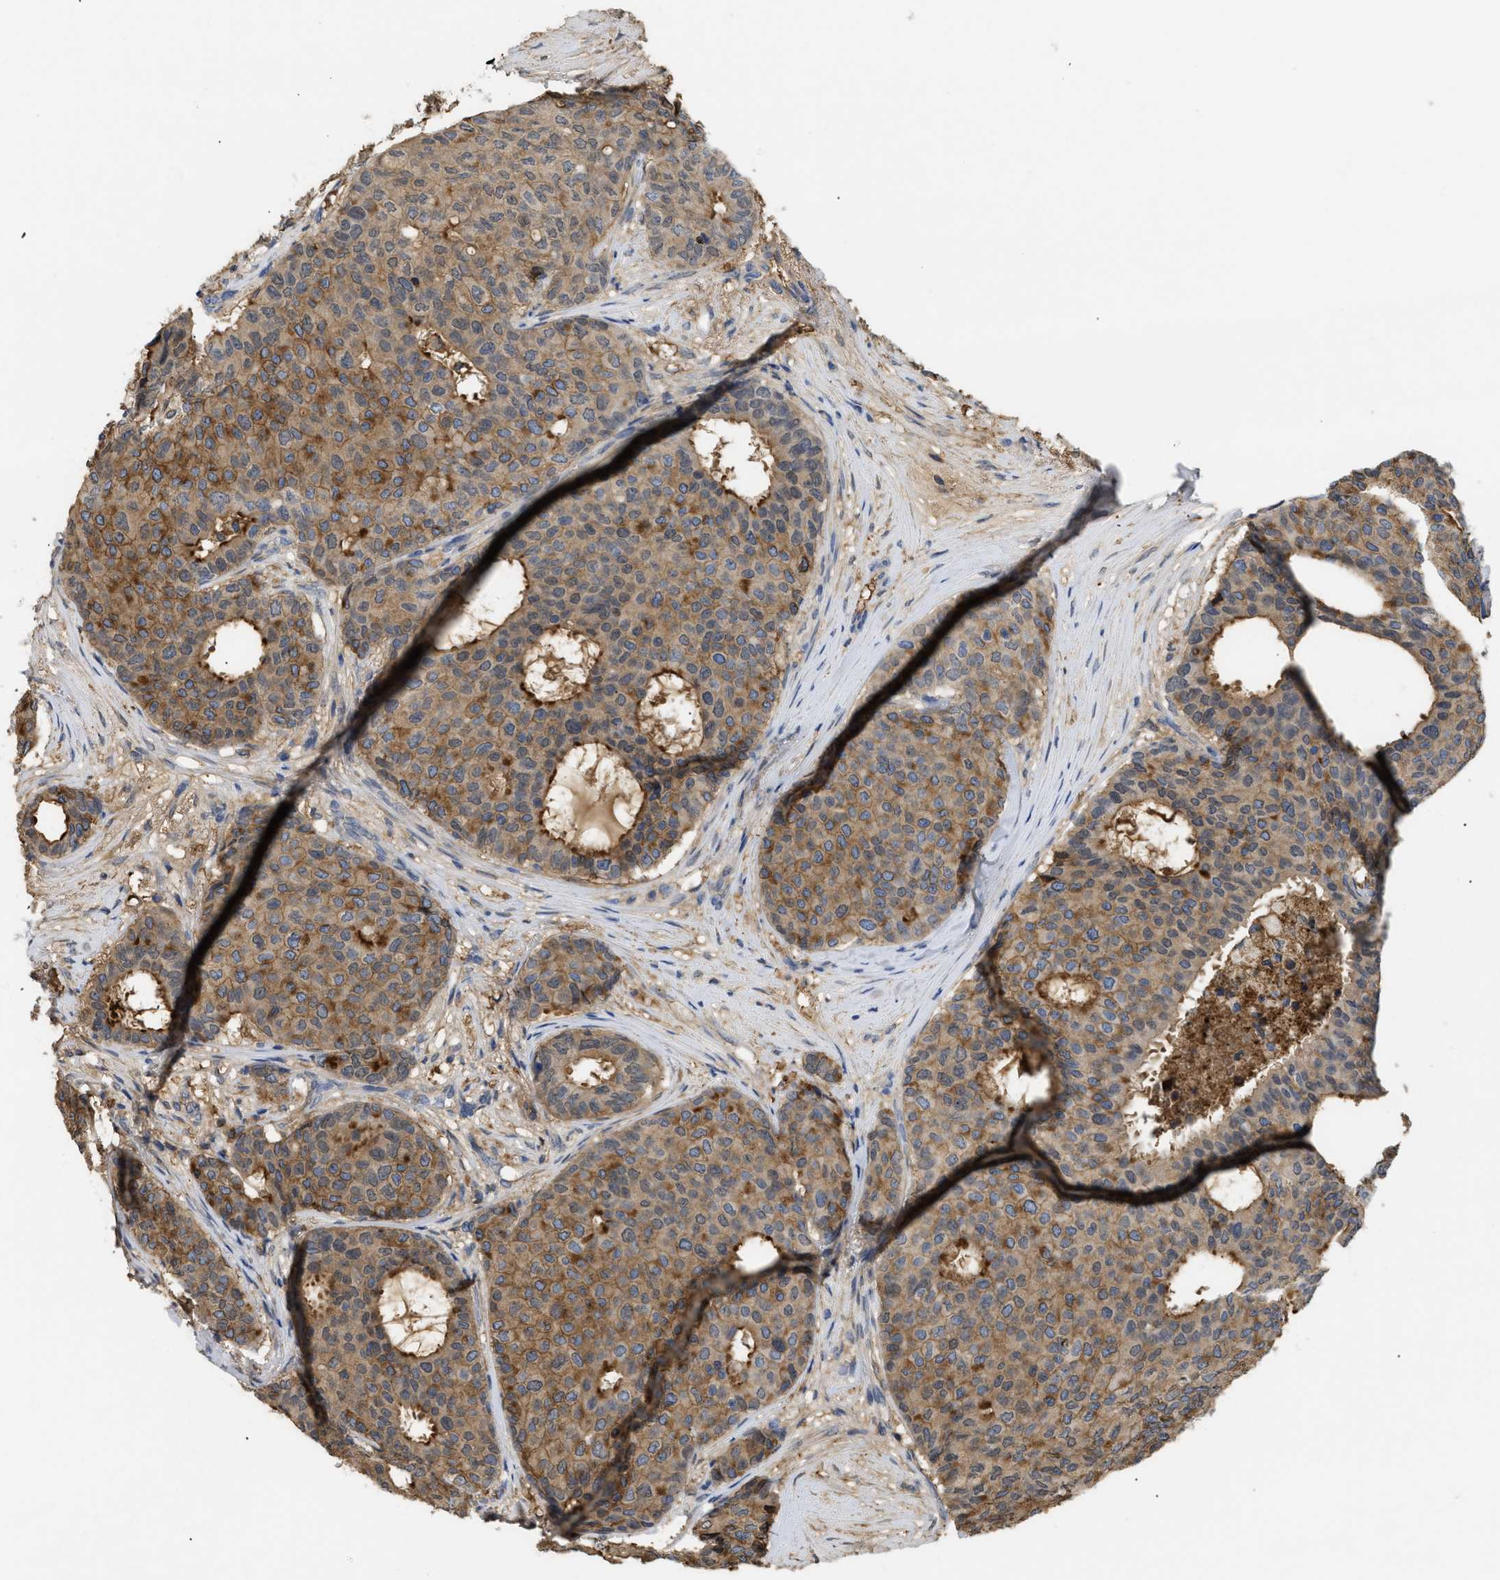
{"staining": {"intensity": "moderate", "quantity": ">75%", "location": "cytoplasmic/membranous"}, "tissue": "breast cancer", "cell_type": "Tumor cells", "image_type": "cancer", "snomed": [{"axis": "morphology", "description": "Duct carcinoma"}, {"axis": "topography", "description": "Breast"}], "caption": "The image demonstrates immunohistochemical staining of breast invasive ductal carcinoma. There is moderate cytoplasmic/membranous positivity is identified in about >75% of tumor cells.", "gene": "ANXA4", "patient": {"sex": "female", "age": 75}}